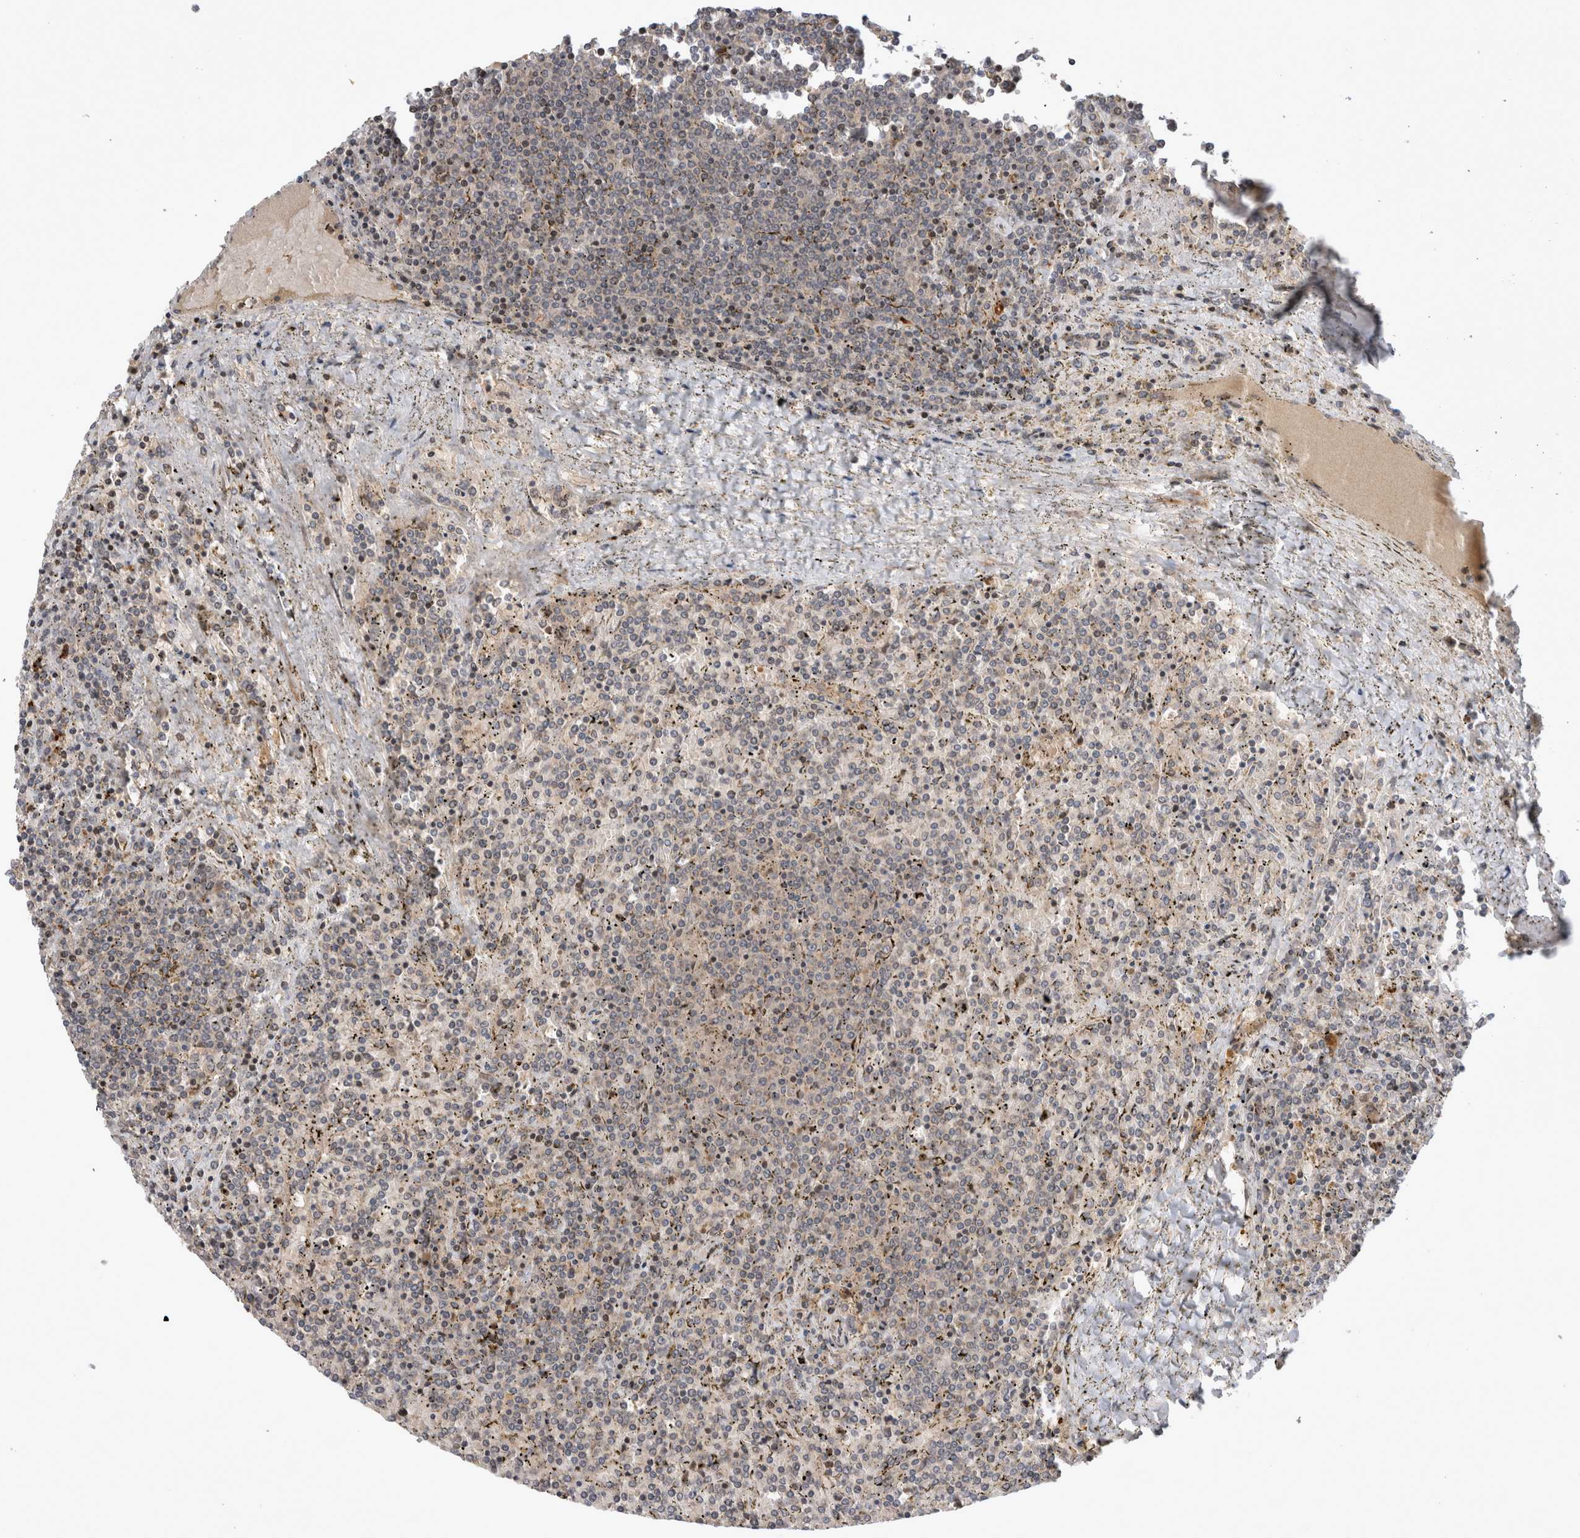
{"staining": {"intensity": "negative", "quantity": "none", "location": "none"}, "tissue": "lymphoma", "cell_type": "Tumor cells", "image_type": "cancer", "snomed": [{"axis": "morphology", "description": "Malignant lymphoma, non-Hodgkin's type, Low grade"}, {"axis": "topography", "description": "Spleen"}], "caption": "This micrograph is of lymphoma stained with IHC to label a protein in brown with the nuclei are counter-stained blue. There is no expression in tumor cells.", "gene": "PLEKHM1", "patient": {"sex": "female", "age": 19}}